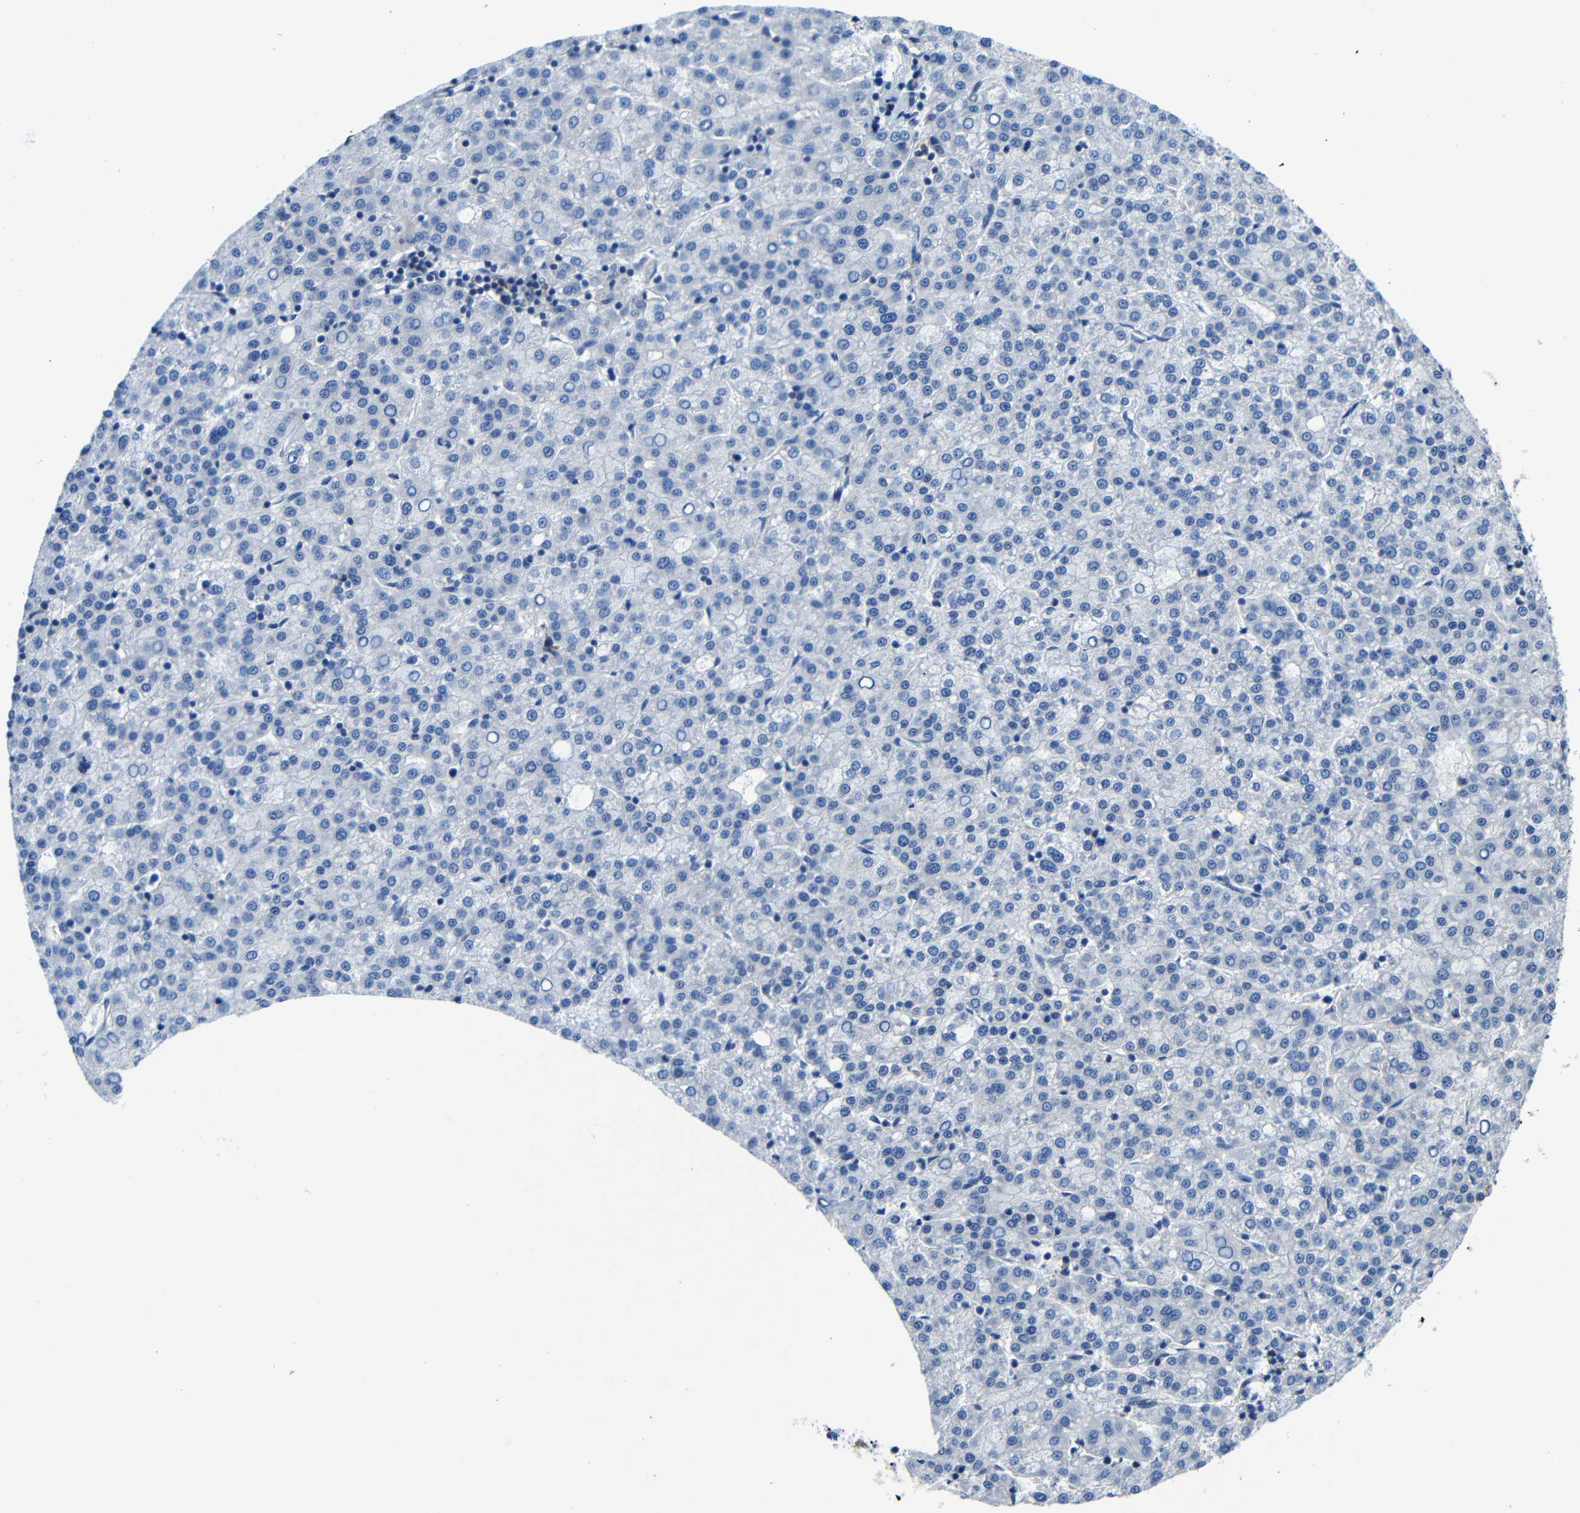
{"staining": {"intensity": "negative", "quantity": "none", "location": "none"}, "tissue": "liver cancer", "cell_type": "Tumor cells", "image_type": "cancer", "snomed": [{"axis": "morphology", "description": "Carcinoma, Hepatocellular, NOS"}, {"axis": "topography", "description": "Liver"}], "caption": "Tumor cells show no significant positivity in liver hepatocellular carcinoma. Nuclei are stained in blue.", "gene": "GDI1", "patient": {"sex": "female", "age": 58}}